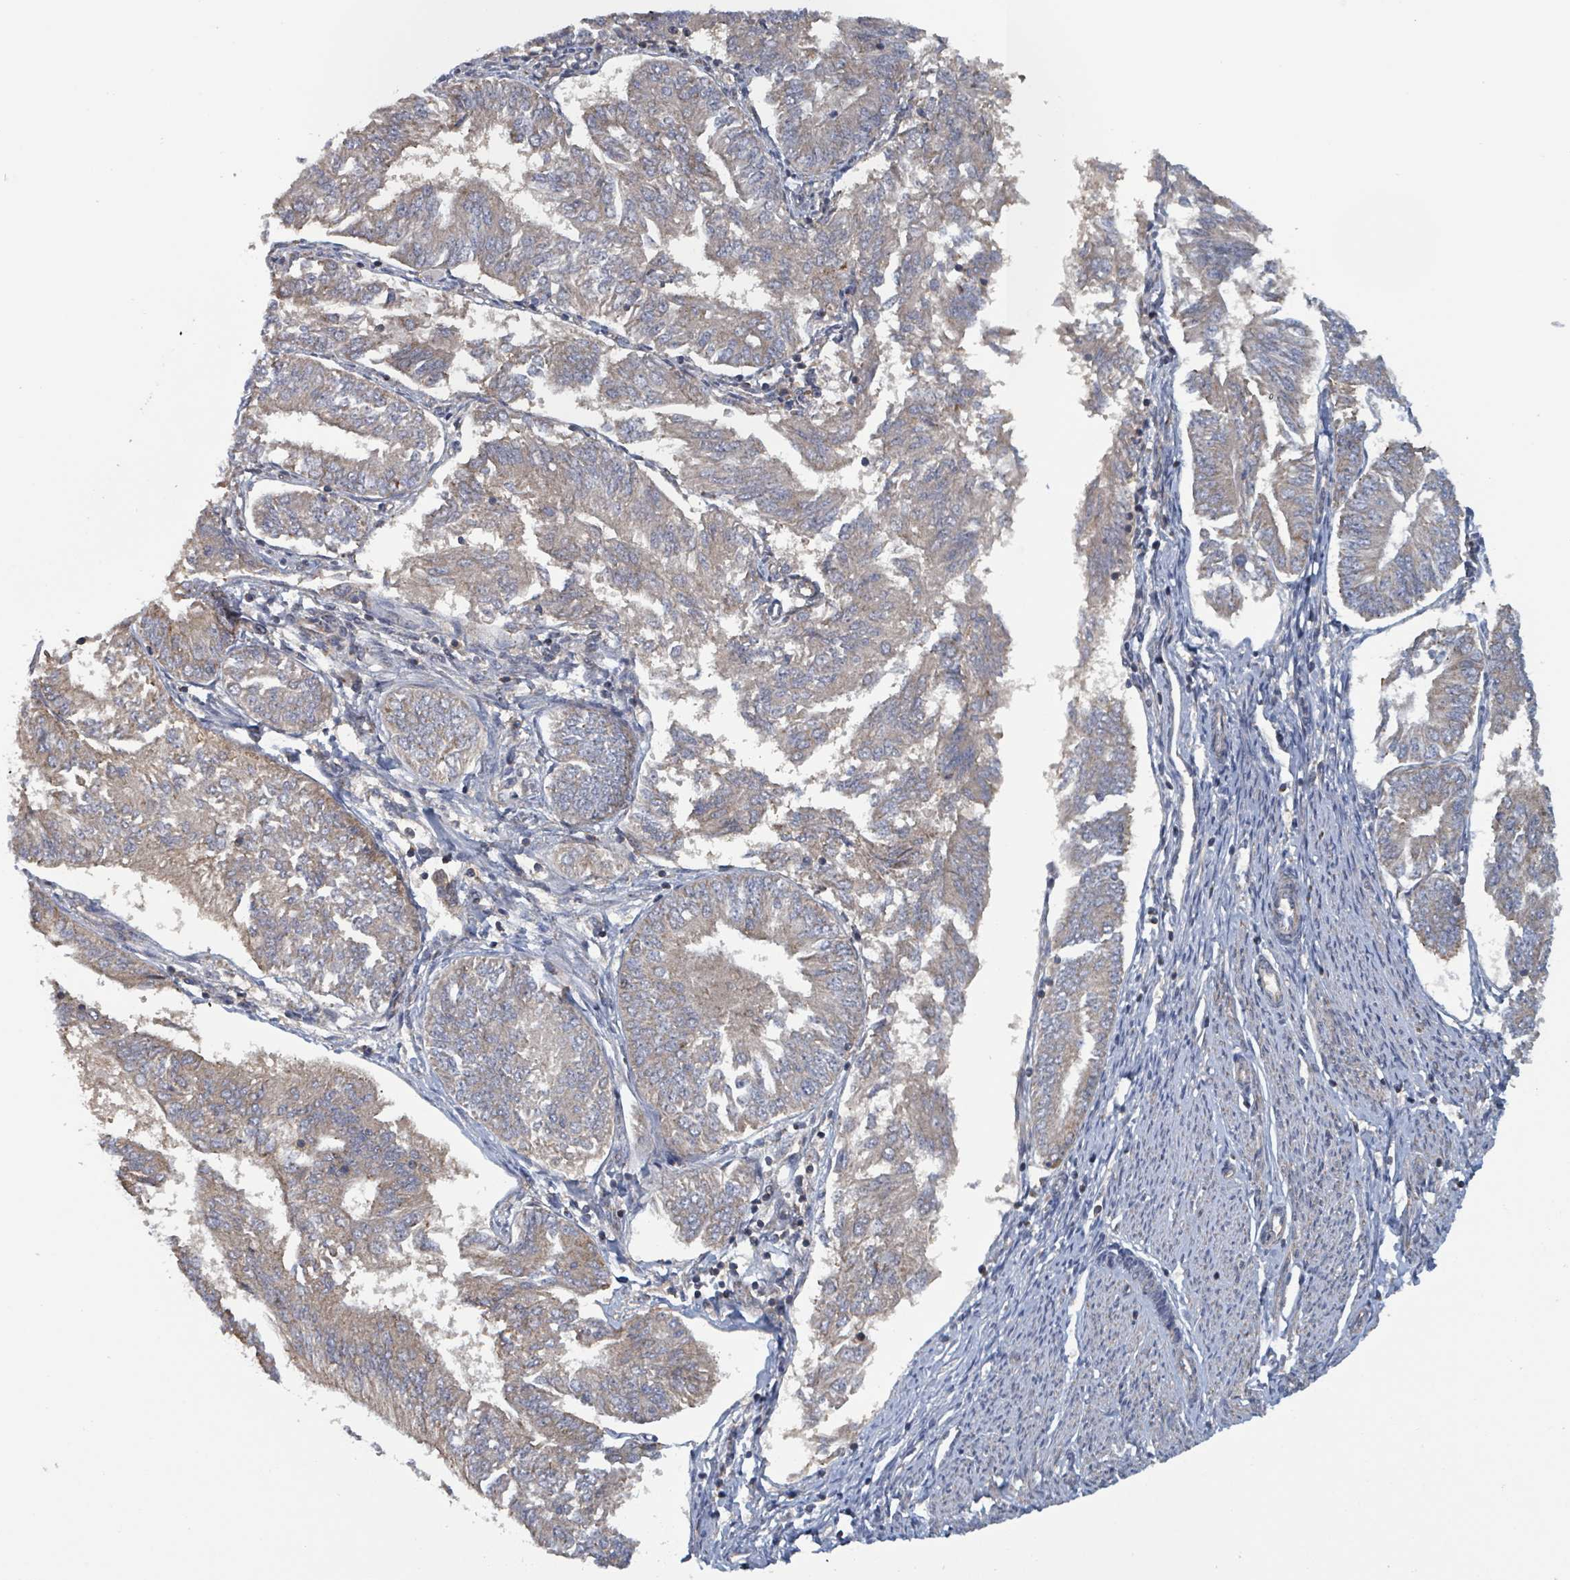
{"staining": {"intensity": "moderate", "quantity": "25%-75%", "location": "cytoplasmic/membranous"}, "tissue": "endometrial cancer", "cell_type": "Tumor cells", "image_type": "cancer", "snomed": [{"axis": "morphology", "description": "Adenocarcinoma, NOS"}, {"axis": "topography", "description": "Endometrium"}], "caption": "The immunohistochemical stain highlights moderate cytoplasmic/membranous expression in tumor cells of adenocarcinoma (endometrial) tissue. (Brightfield microscopy of DAB IHC at high magnification).", "gene": "HIVEP1", "patient": {"sex": "female", "age": 58}}